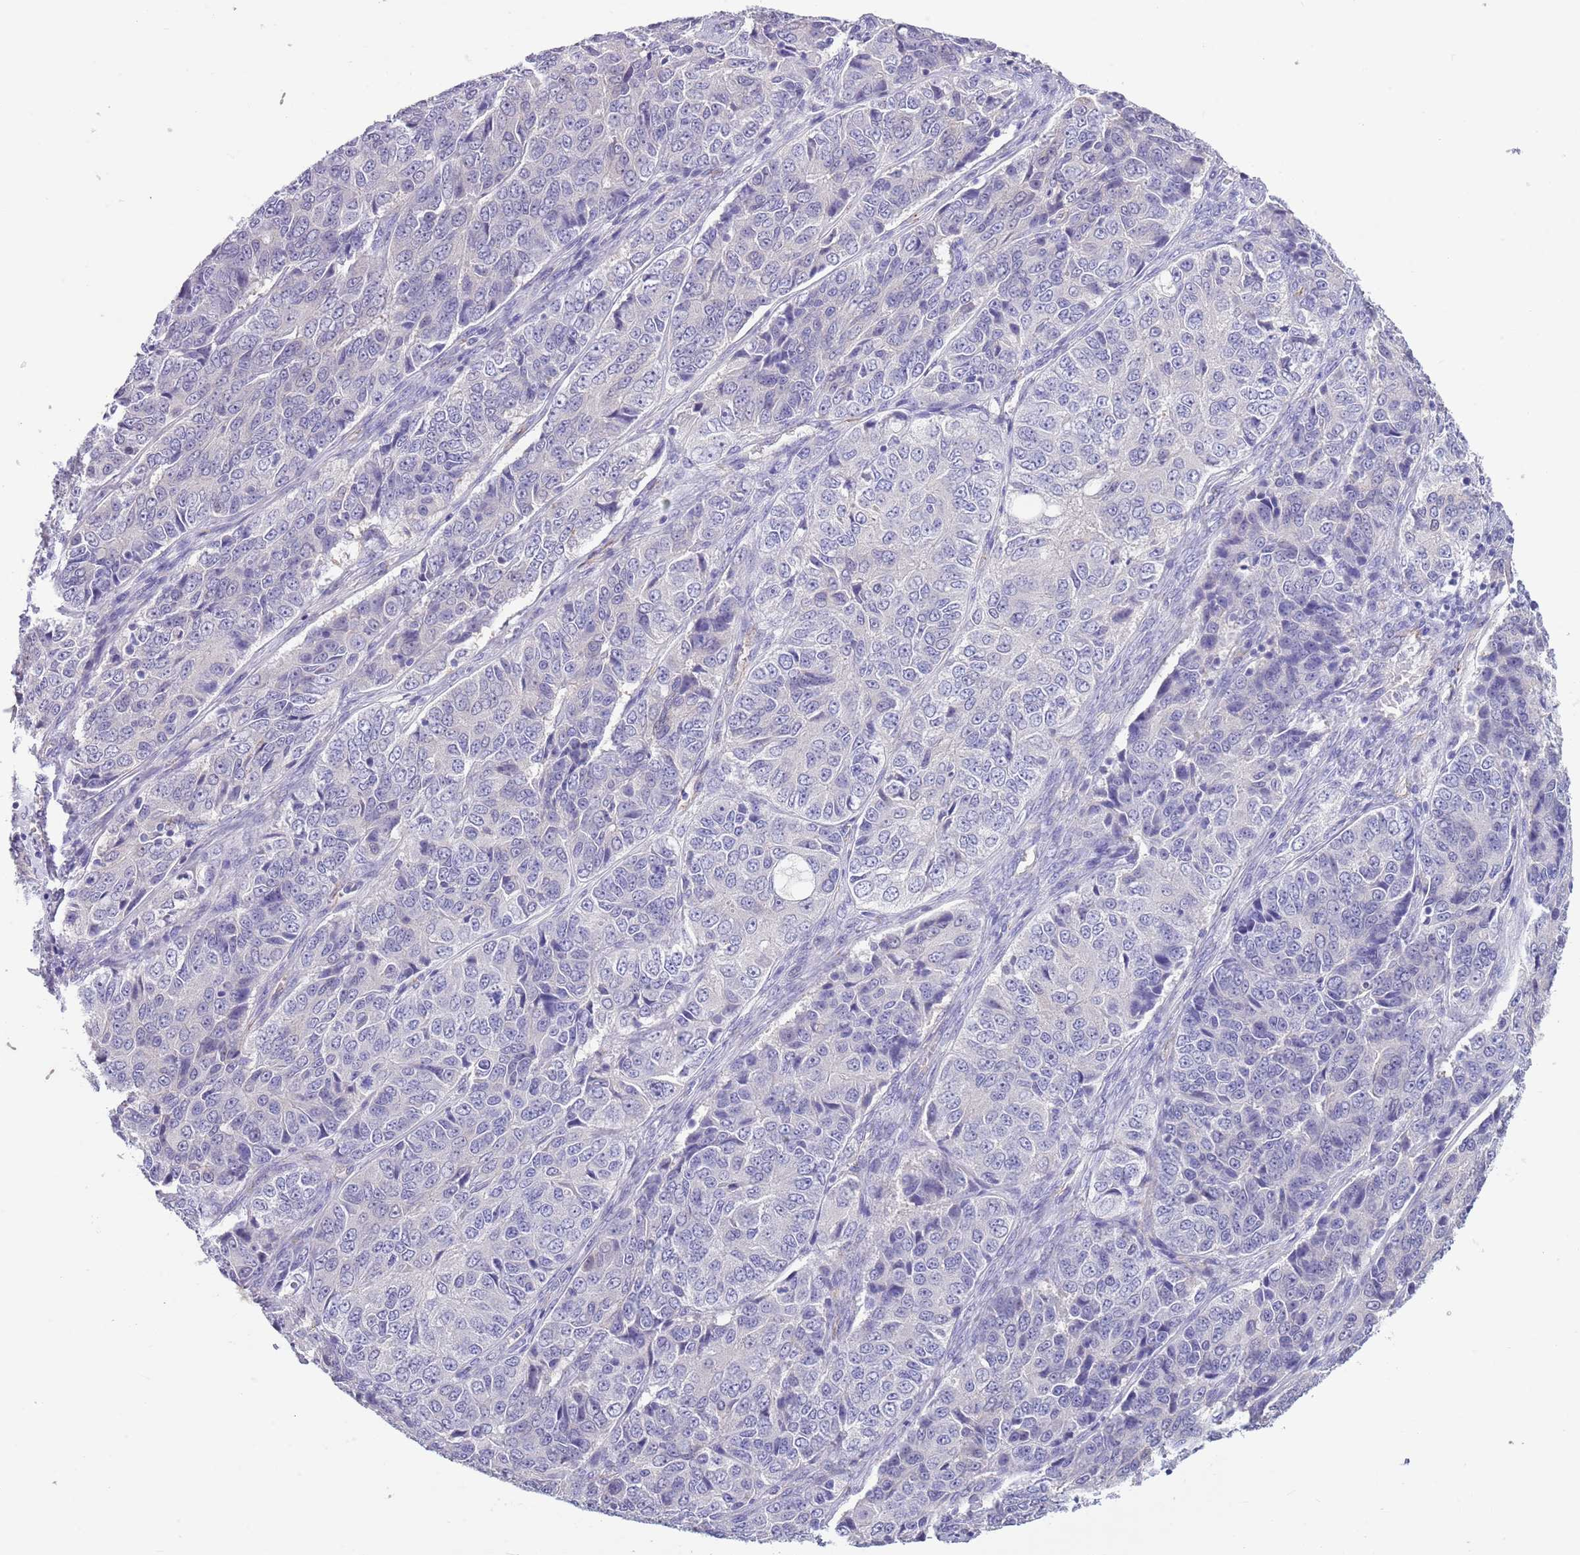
{"staining": {"intensity": "negative", "quantity": "none", "location": "none"}, "tissue": "ovarian cancer", "cell_type": "Tumor cells", "image_type": "cancer", "snomed": [{"axis": "morphology", "description": "Carcinoma, endometroid"}, {"axis": "topography", "description": "Ovary"}], "caption": "Ovarian cancer was stained to show a protein in brown. There is no significant positivity in tumor cells.", "gene": "TSGA13", "patient": {"sex": "female", "age": 51}}